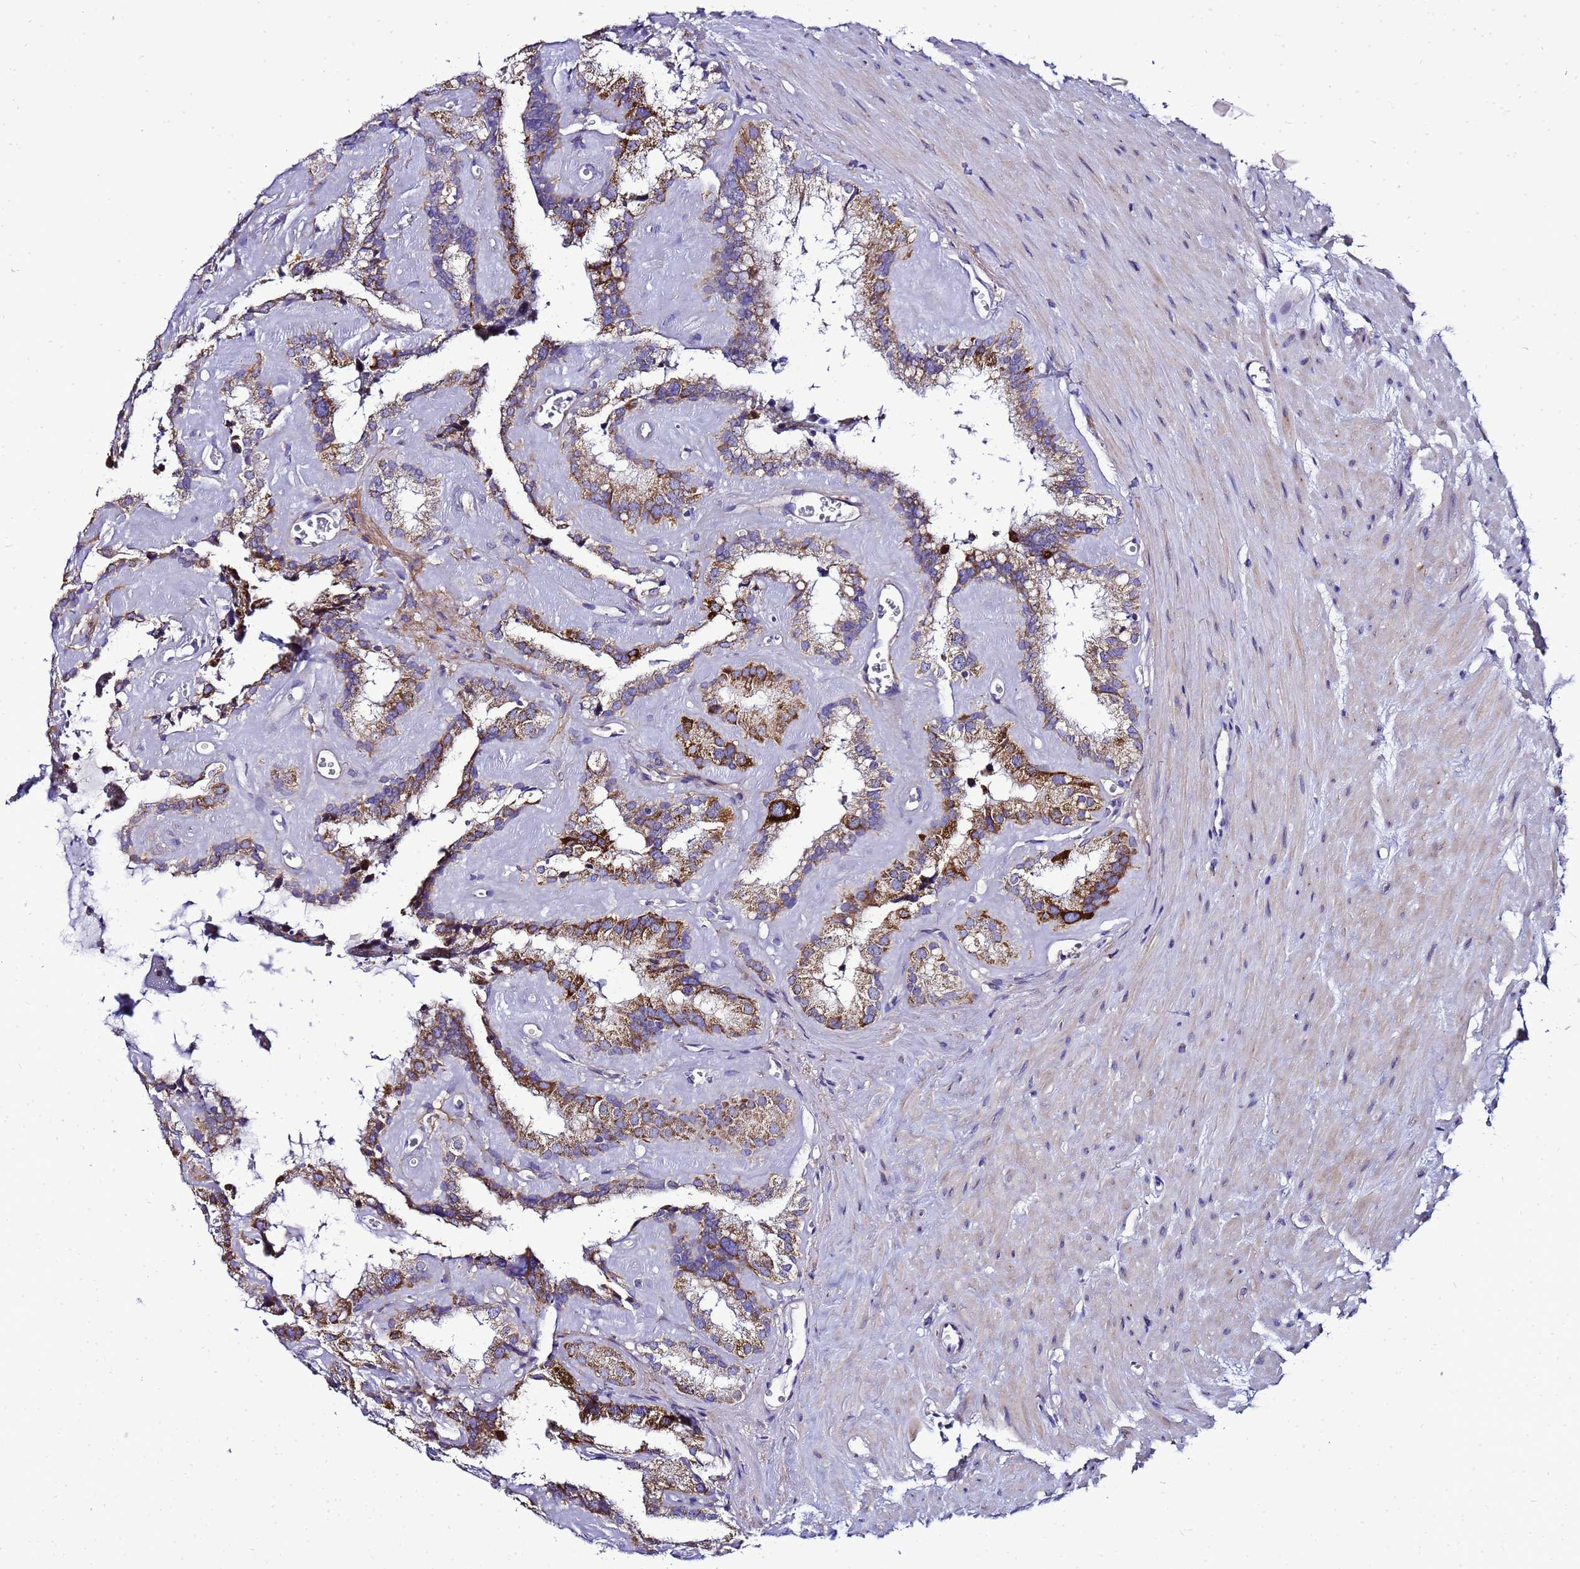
{"staining": {"intensity": "strong", "quantity": ">75%", "location": "cytoplasmic/membranous"}, "tissue": "seminal vesicle", "cell_type": "Glandular cells", "image_type": "normal", "snomed": [{"axis": "morphology", "description": "Normal tissue, NOS"}, {"axis": "topography", "description": "Prostate"}, {"axis": "topography", "description": "Seminal veicle"}], "caption": "An IHC histopathology image of benign tissue is shown. Protein staining in brown highlights strong cytoplasmic/membranous positivity in seminal vesicle within glandular cells. The protein is shown in brown color, while the nuclei are stained blue.", "gene": "HIGD2A", "patient": {"sex": "male", "age": 59}}